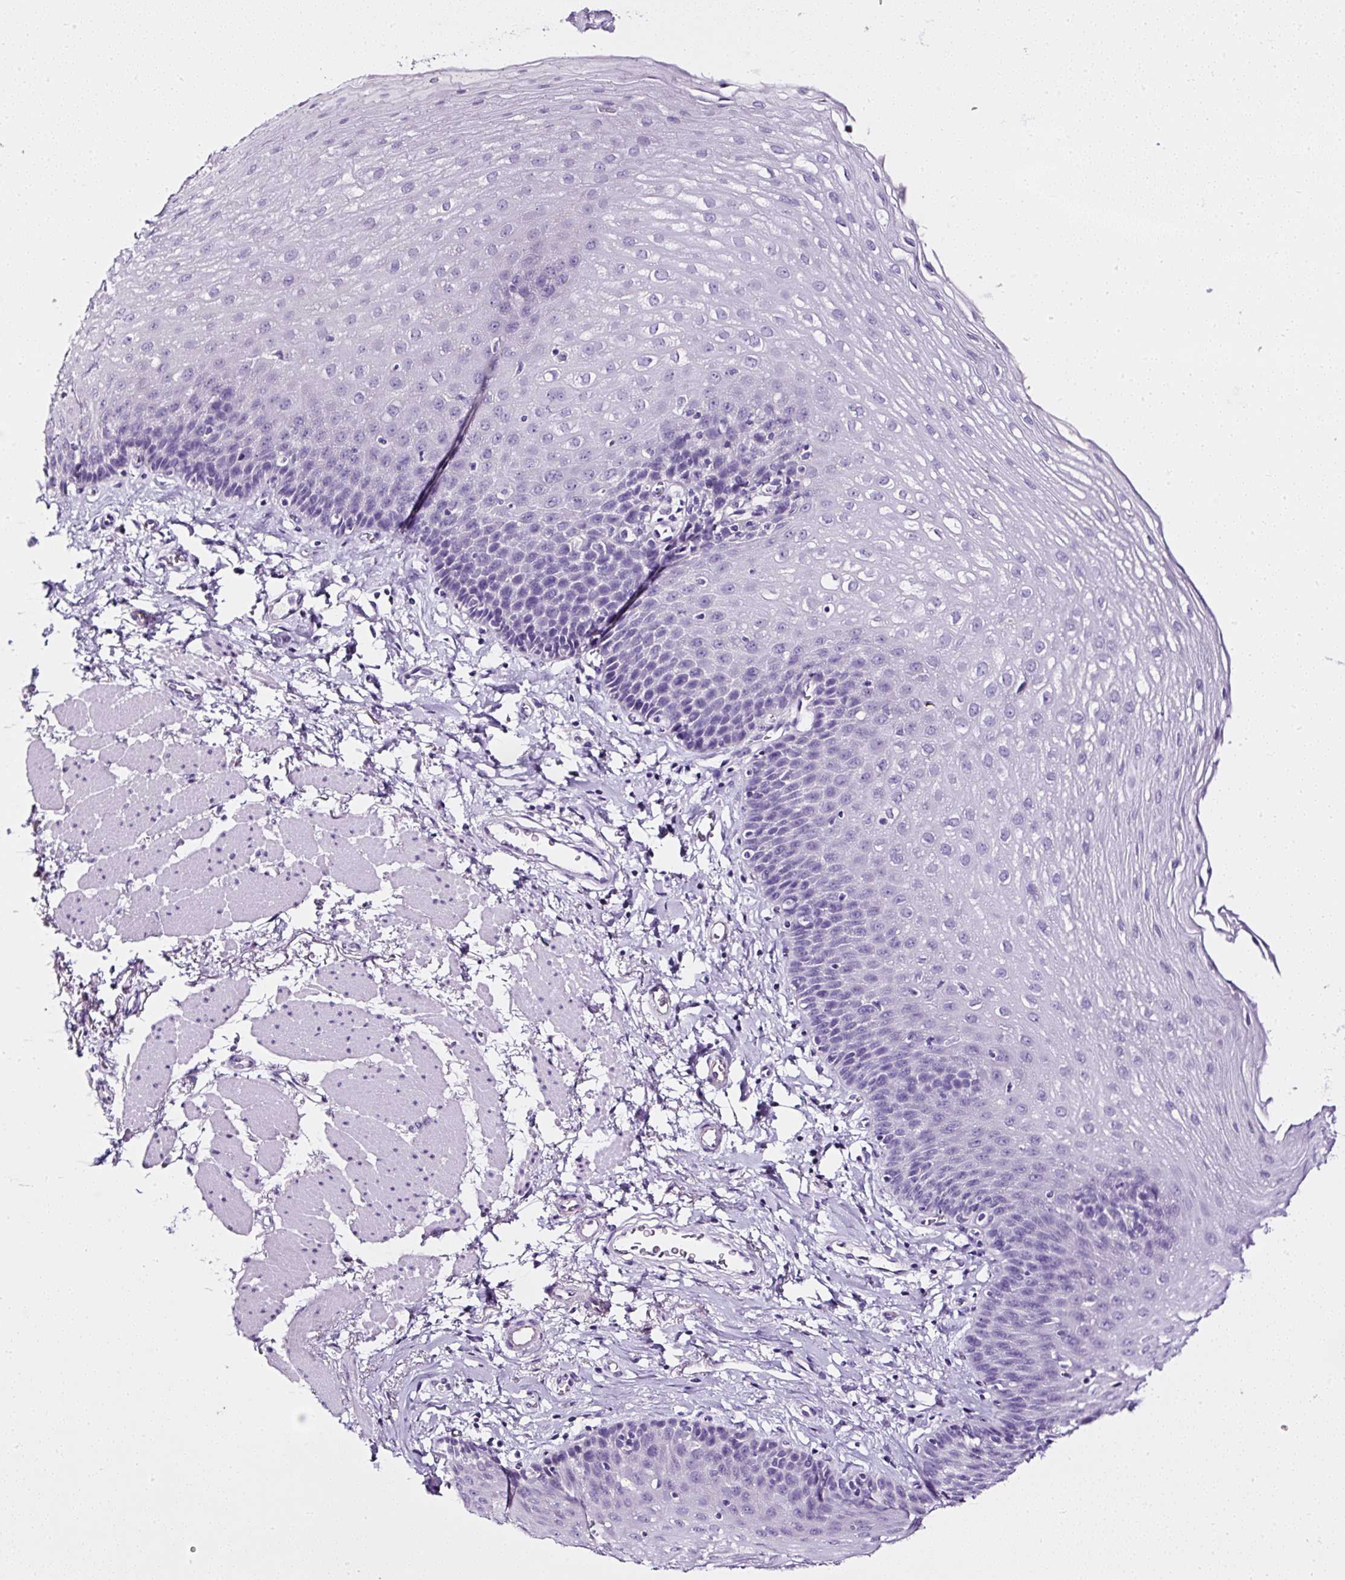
{"staining": {"intensity": "negative", "quantity": "none", "location": "none"}, "tissue": "esophagus", "cell_type": "Squamous epithelial cells", "image_type": "normal", "snomed": [{"axis": "morphology", "description": "Normal tissue, NOS"}, {"axis": "topography", "description": "Esophagus"}], "caption": "Immunohistochemistry histopathology image of normal esophagus: human esophagus stained with DAB exhibits no significant protein positivity in squamous epithelial cells. (DAB (3,3'-diaminobenzidine) immunohistochemistry (IHC) visualized using brightfield microscopy, high magnification).", "gene": "ATP2A1", "patient": {"sex": "female", "age": 81}}